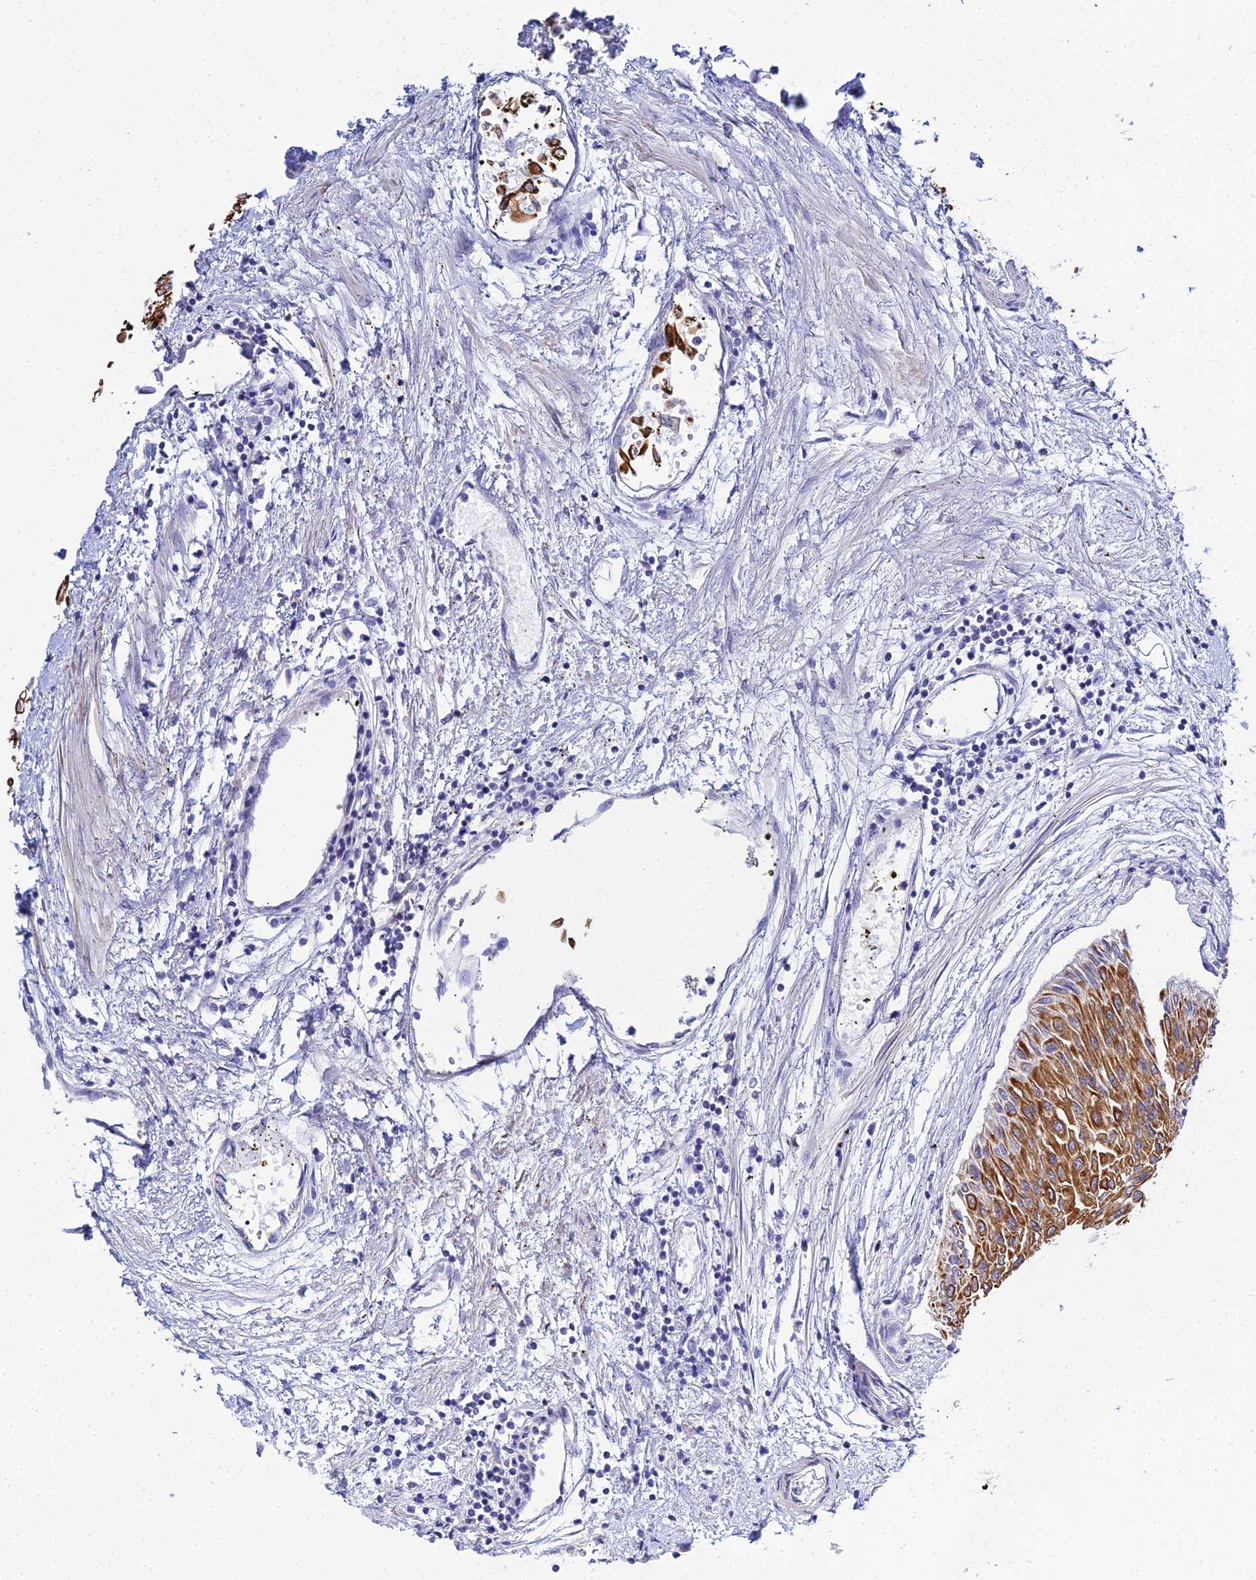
{"staining": {"intensity": "strong", "quantity": ">75%", "location": "cytoplasmic/membranous"}, "tissue": "urothelial cancer", "cell_type": "Tumor cells", "image_type": "cancer", "snomed": [{"axis": "morphology", "description": "Urothelial carcinoma, Low grade"}, {"axis": "topography", "description": "Urinary bladder"}], "caption": "Tumor cells reveal high levels of strong cytoplasmic/membranous positivity in approximately >75% of cells in human low-grade urothelial carcinoma.", "gene": "ZXDA", "patient": {"sex": "male", "age": 67}}